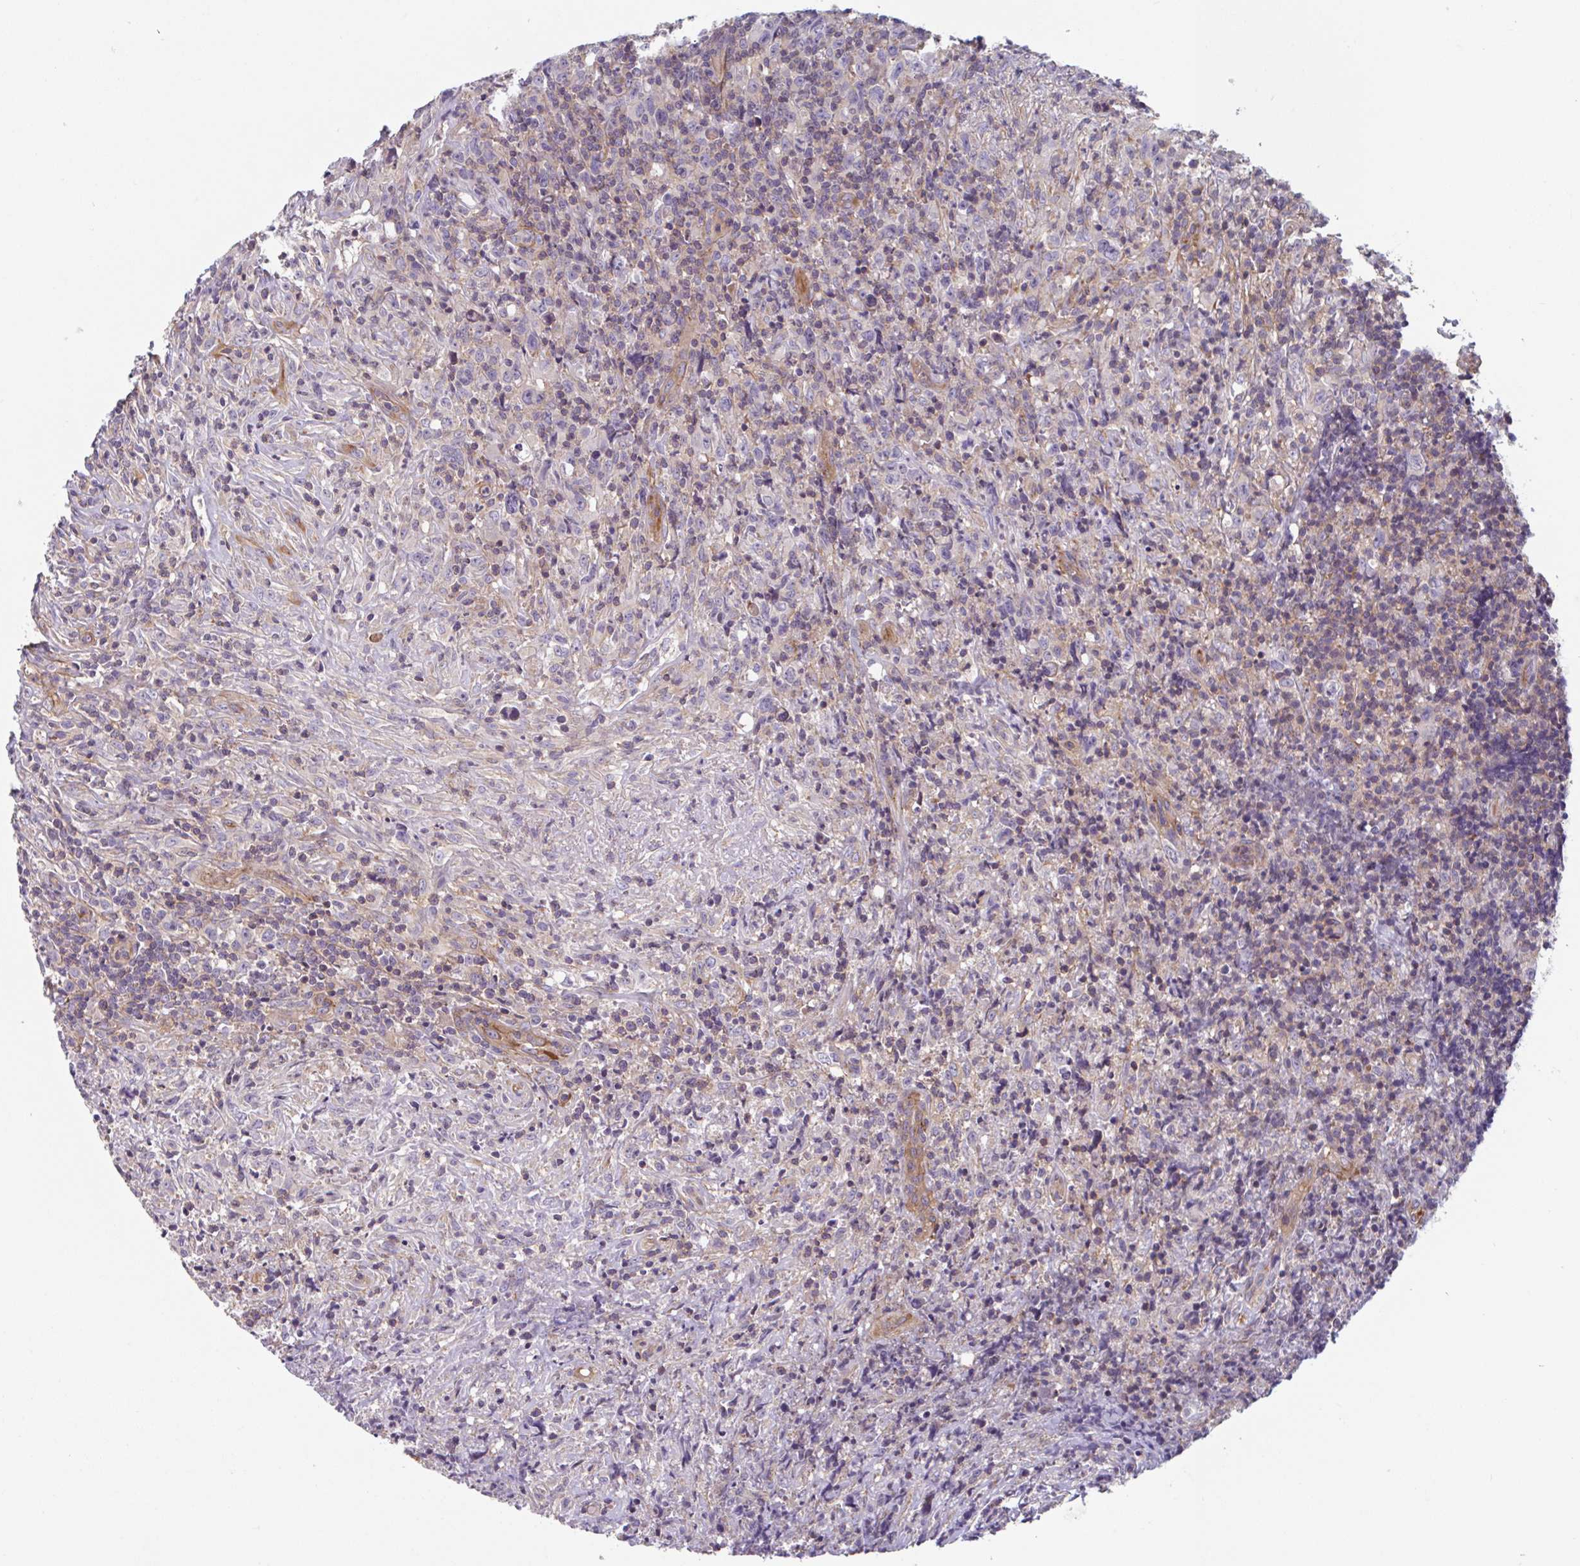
{"staining": {"intensity": "negative", "quantity": "none", "location": "none"}, "tissue": "lymphoma", "cell_type": "Tumor cells", "image_type": "cancer", "snomed": [{"axis": "morphology", "description": "Hodgkin's disease, NOS"}, {"axis": "topography", "description": "Lymph node"}], "caption": "Hodgkin's disease stained for a protein using immunohistochemistry (IHC) displays no staining tumor cells.", "gene": "SHISA7", "patient": {"sex": "female", "age": 18}}